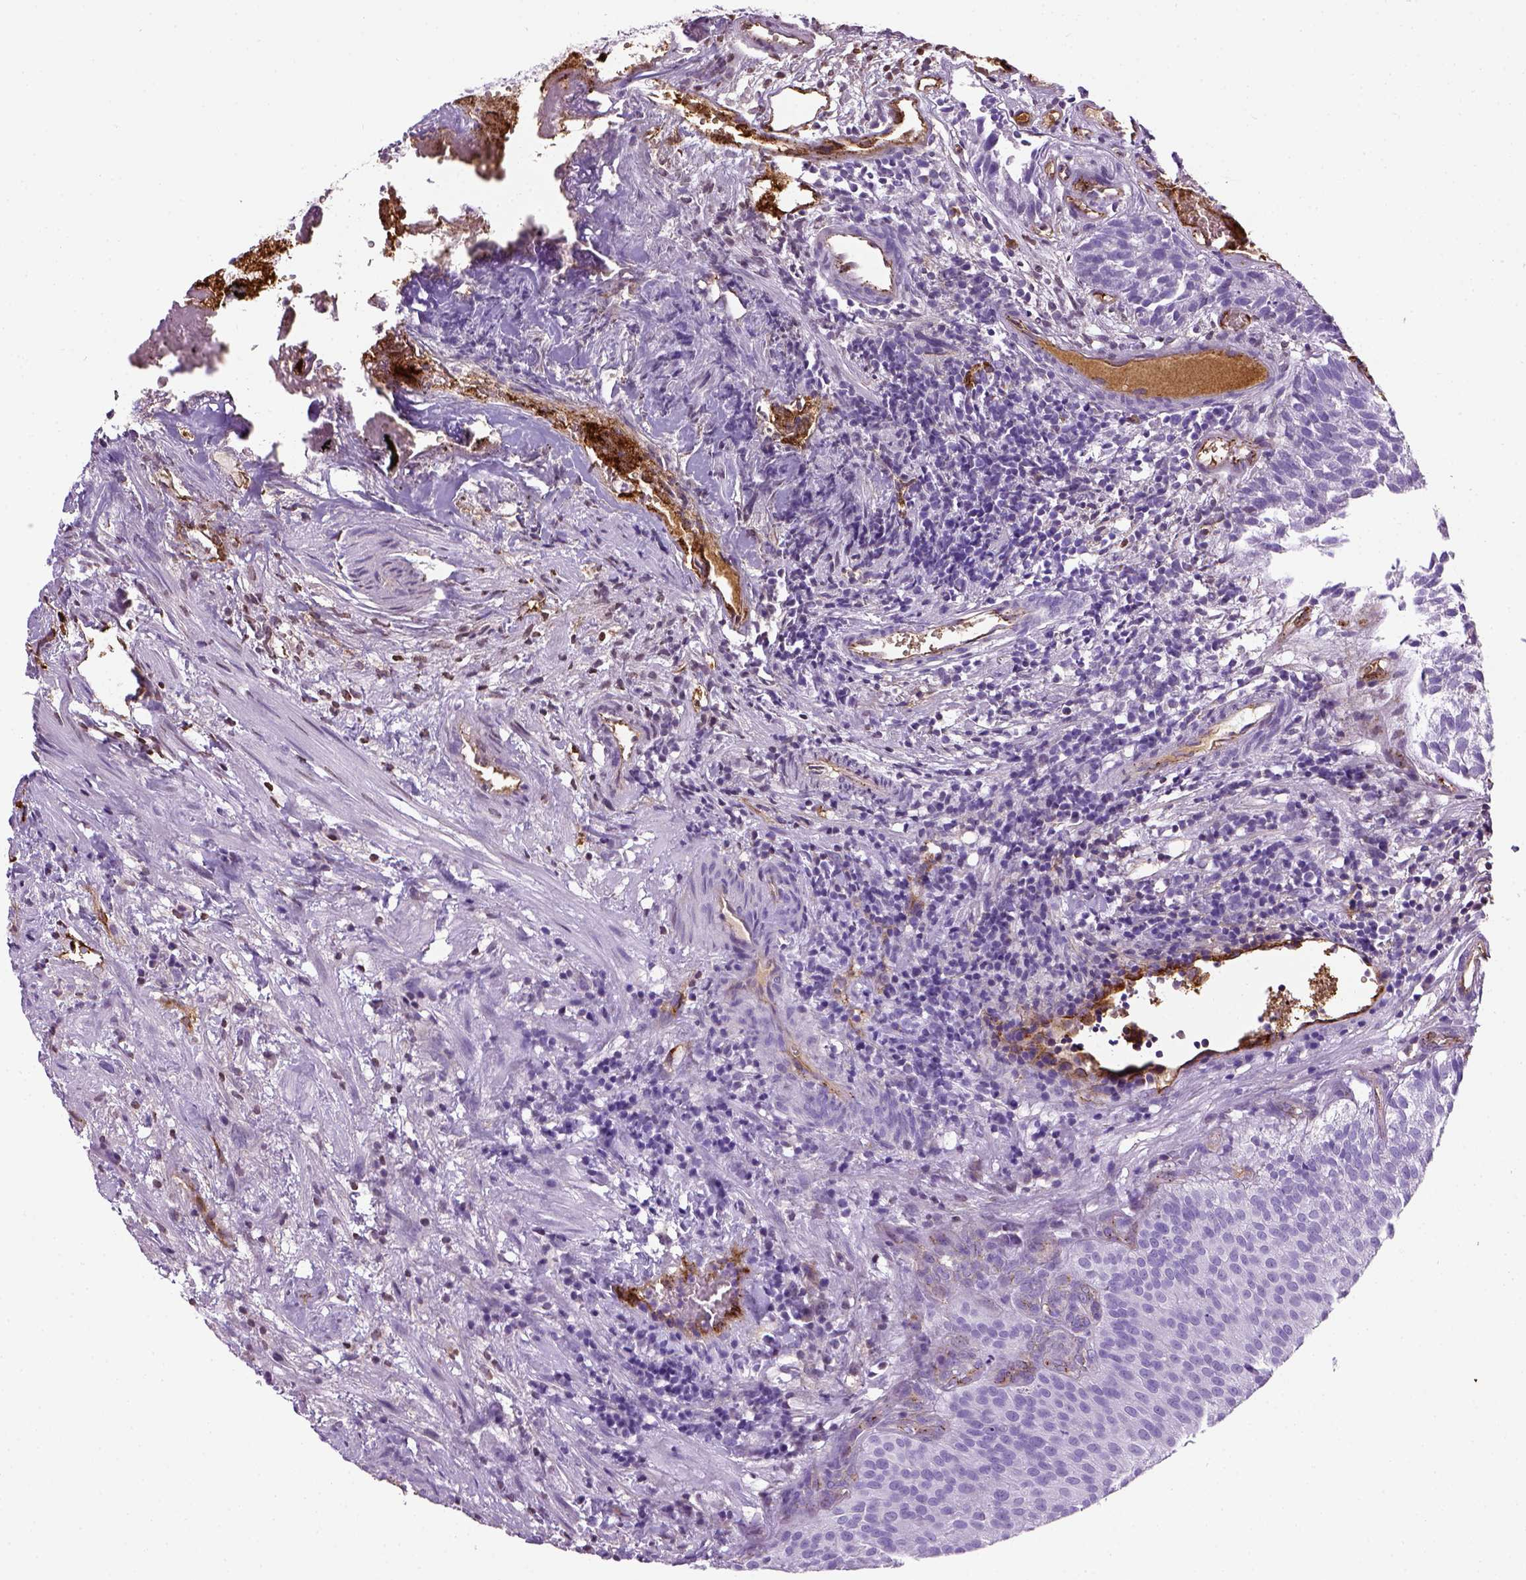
{"staining": {"intensity": "negative", "quantity": "none", "location": "none"}, "tissue": "urothelial cancer", "cell_type": "Tumor cells", "image_type": "cancer", "snomed": [{"axis": "morphology", "description": "Urothelial carcinoma, Low grade"}, {"axis": "topography", "description": "Urinary bladder"}], "caption": "The image displays no staining of tumor cells in urothelial cancer.", "gene": "VWF", "patient": {"sex": "female", "age": 87}}